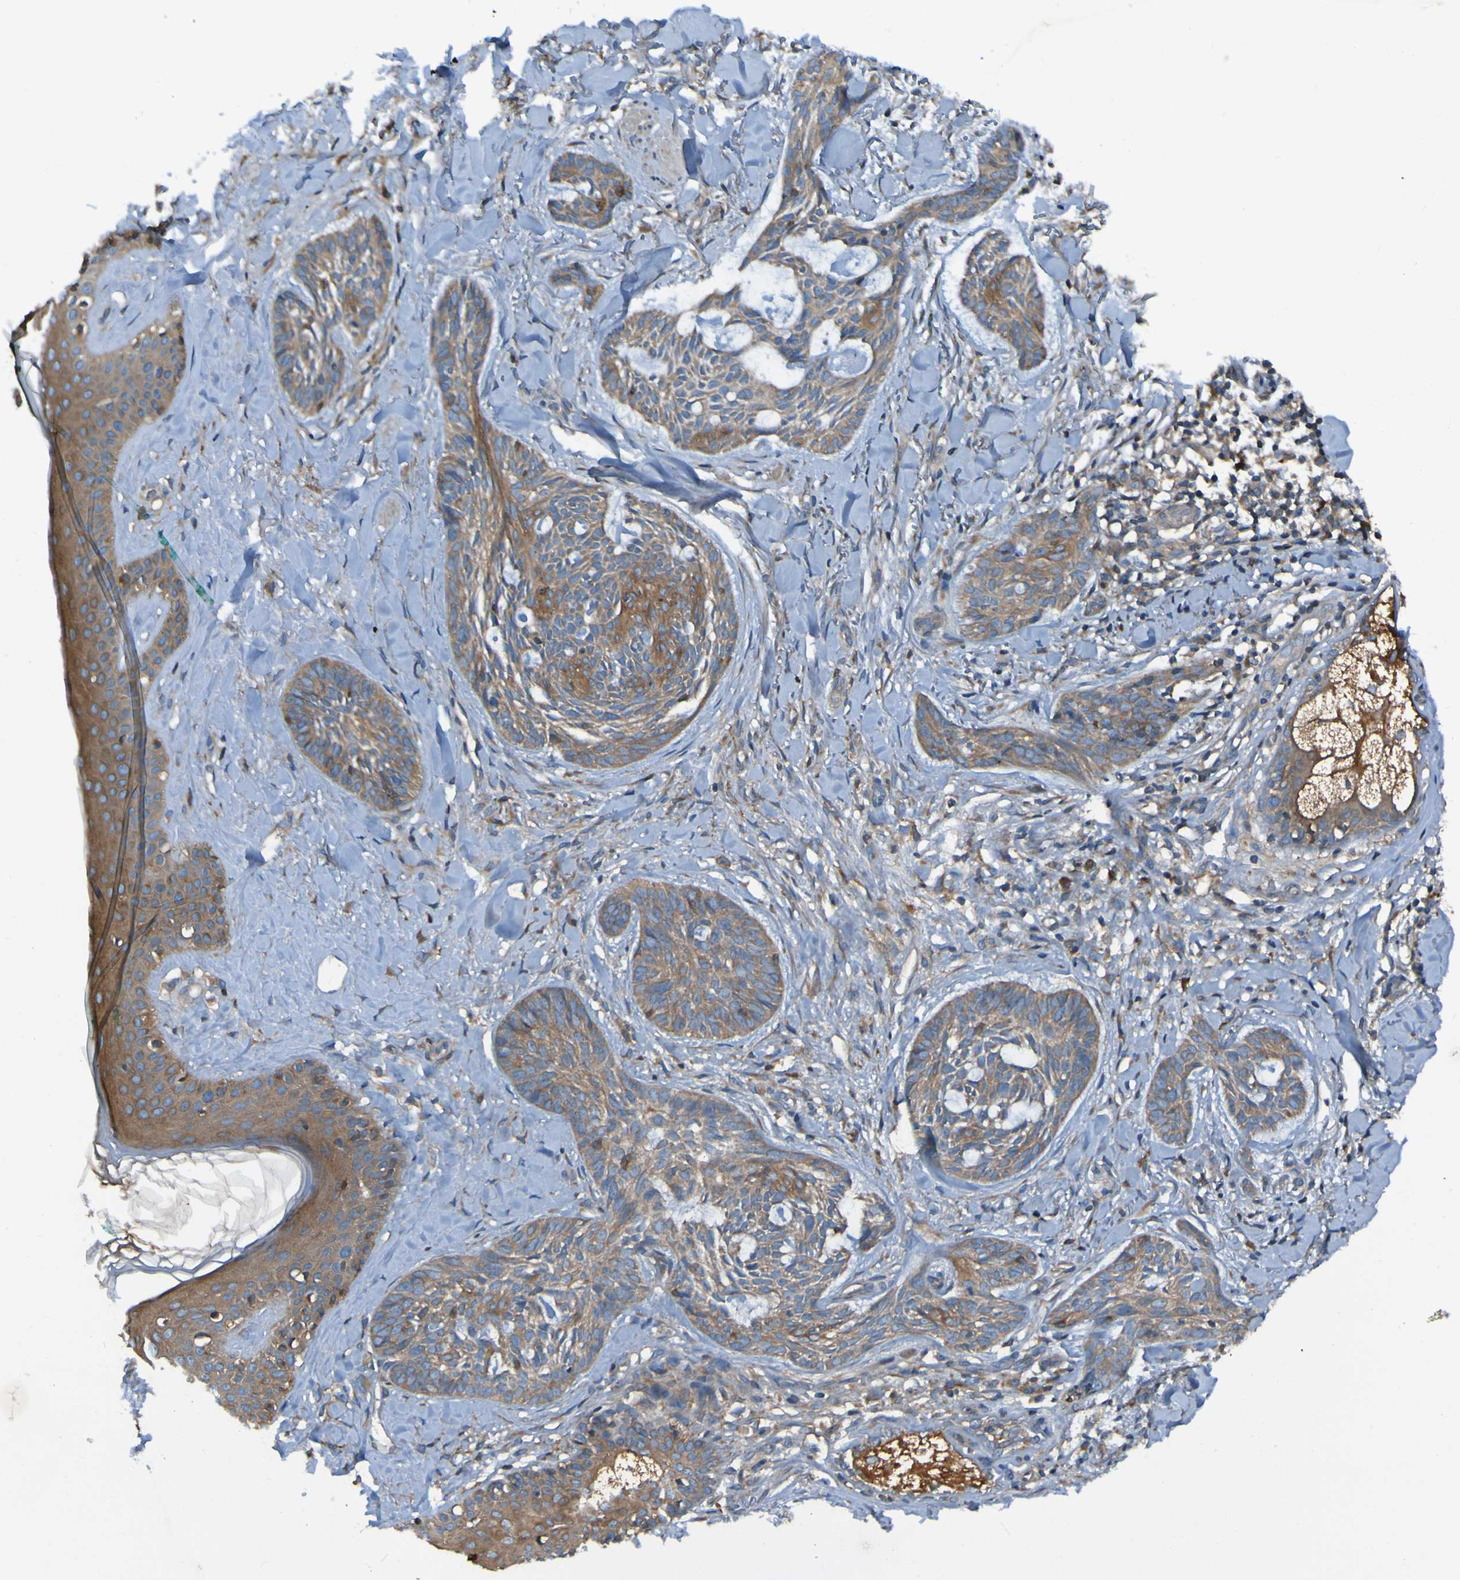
{"staining": {"intensity": "moderate", "quantity": ">75%", "location": "cytoplasmic/membranous"}, "tissue": "skin cancer", "cell_type": "Tumor cells", "image_type": "cancer", "snomed": [{"axis": "morphology", "description": "Basal cell carcinoma"}, {"axis": "topography", "description": "Skin"}], "caption": "Tumor cells show moderate cytoplasmic/membranous positivity in about >75% of cells in skin basal cell carcinoma. (DAB (3,3'-diaminobenzidine) IHC with brightfield microscopy, high magnification).", "gene": "RAB5B", "patient": {"sex": "male", "age": 43}}